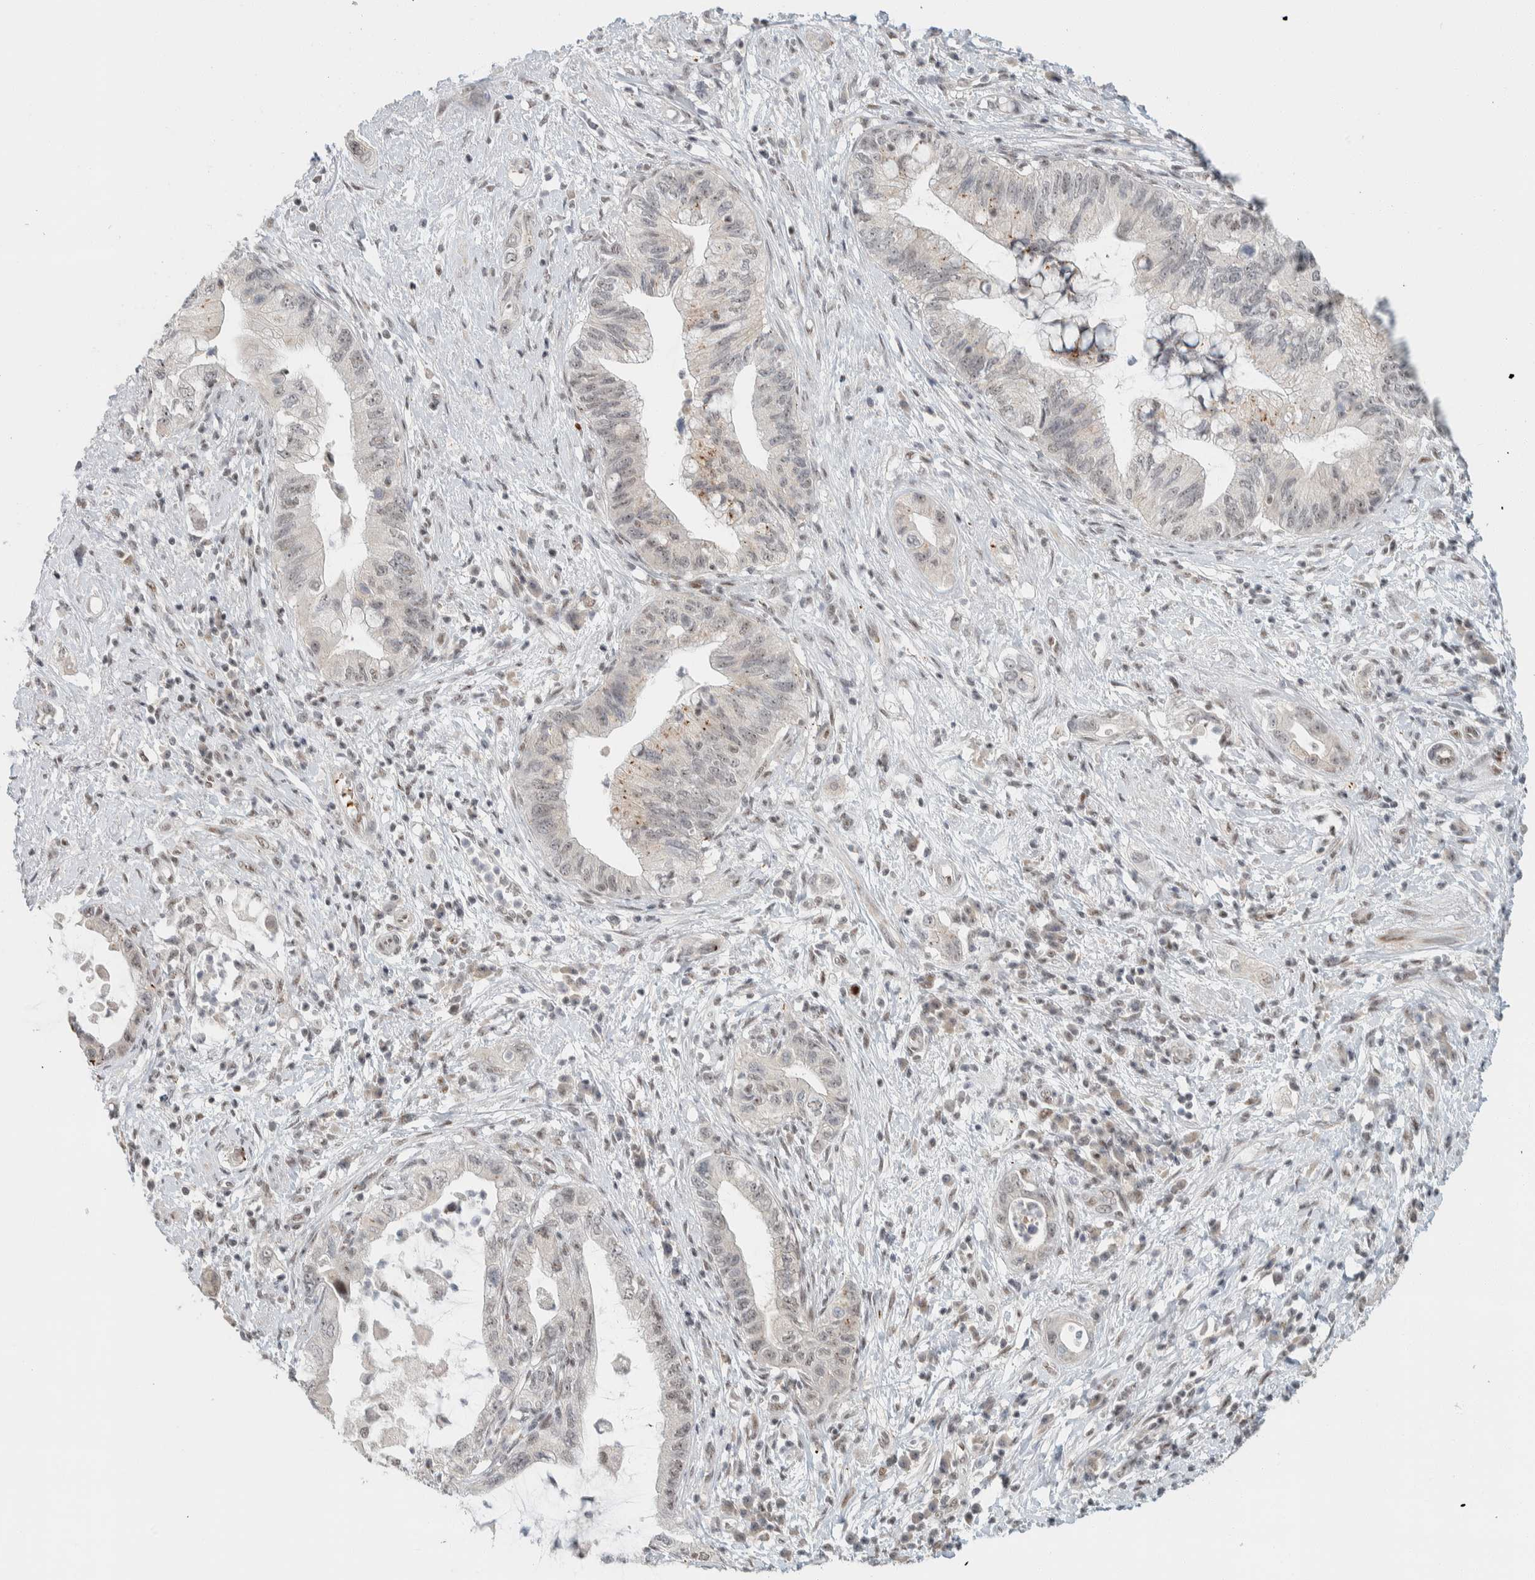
{"staining": {"intensity": "negative", "quantity": "none", "location": "none"}, "tissue": "pancreatic cancer", "cell_type": "Tumor cells", "image_type": "cancer", "snomed": [{"axis": "morphology", "description": "Adenocarcinoma, NOS"}, {"axis": "topography", "description": "Pancreas"}], "caption": "Tumor cells show no significant protein positivity in pancreatic cancer.", "gene": "ZBTB2", "patient": {"sex": "female", "age": 73}}